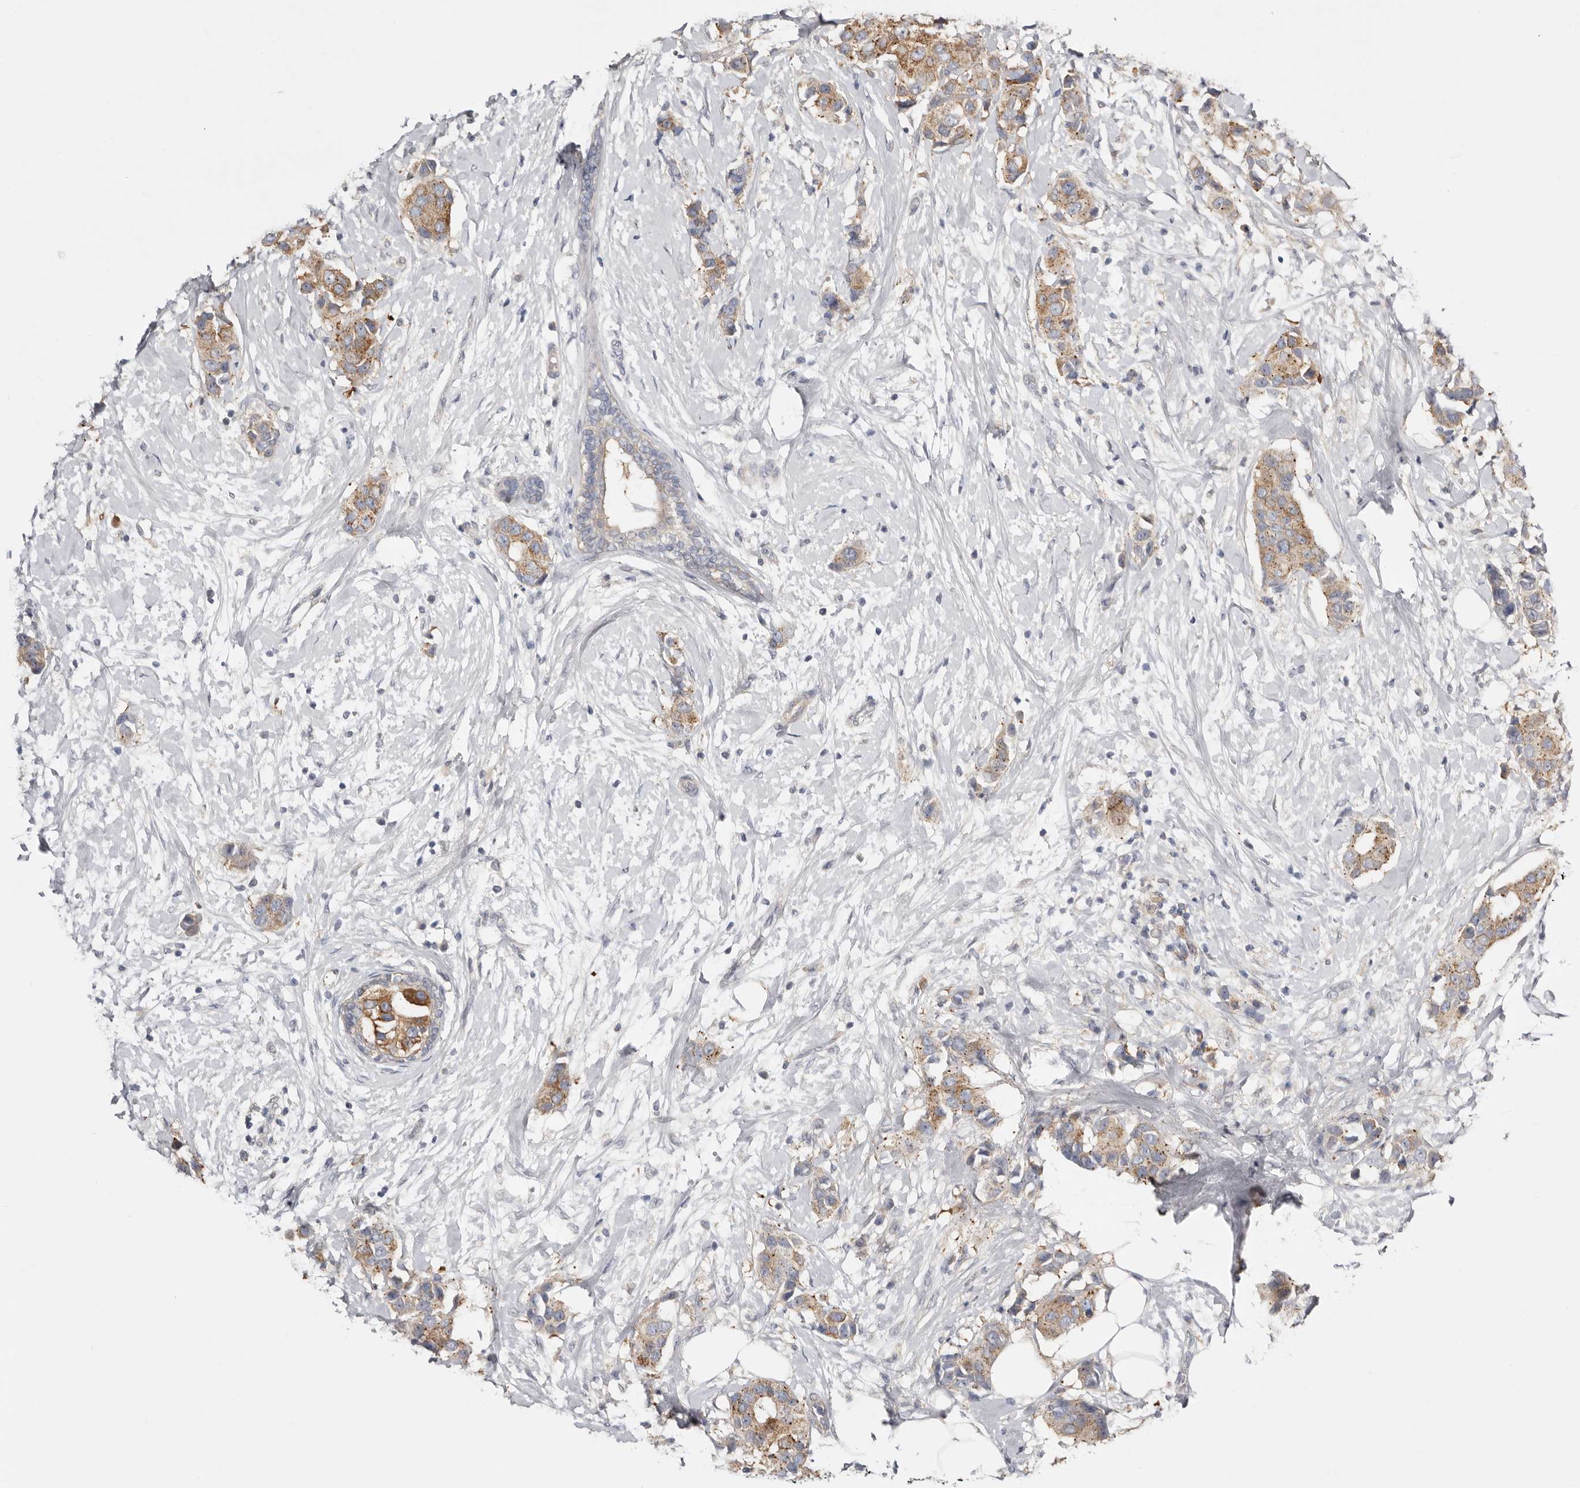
{"staining": {"intensity": "moderate", "quantity": ">75%", "location": "cytoplasmic/membranous"}, "tissue": "breast cancer", "cell_type": "Tumor cells", "image_type": "cancer", "snomed": [{"axis": "morphology", "description": "Normal tissue, NOS"}, {"axis": "morphology", "description": "Duct carcinoma"}, {"axis": "topography", "description": "Breast"}], "caption": "Protein analysis of breast infiltrating ductal carcinoma tissue exhibits moderate cytoplasmic/membranous expression in approximately >75% of tumor cells.", "gene": "MSRB2", "patient": {"sex": "female", "age": 39}}